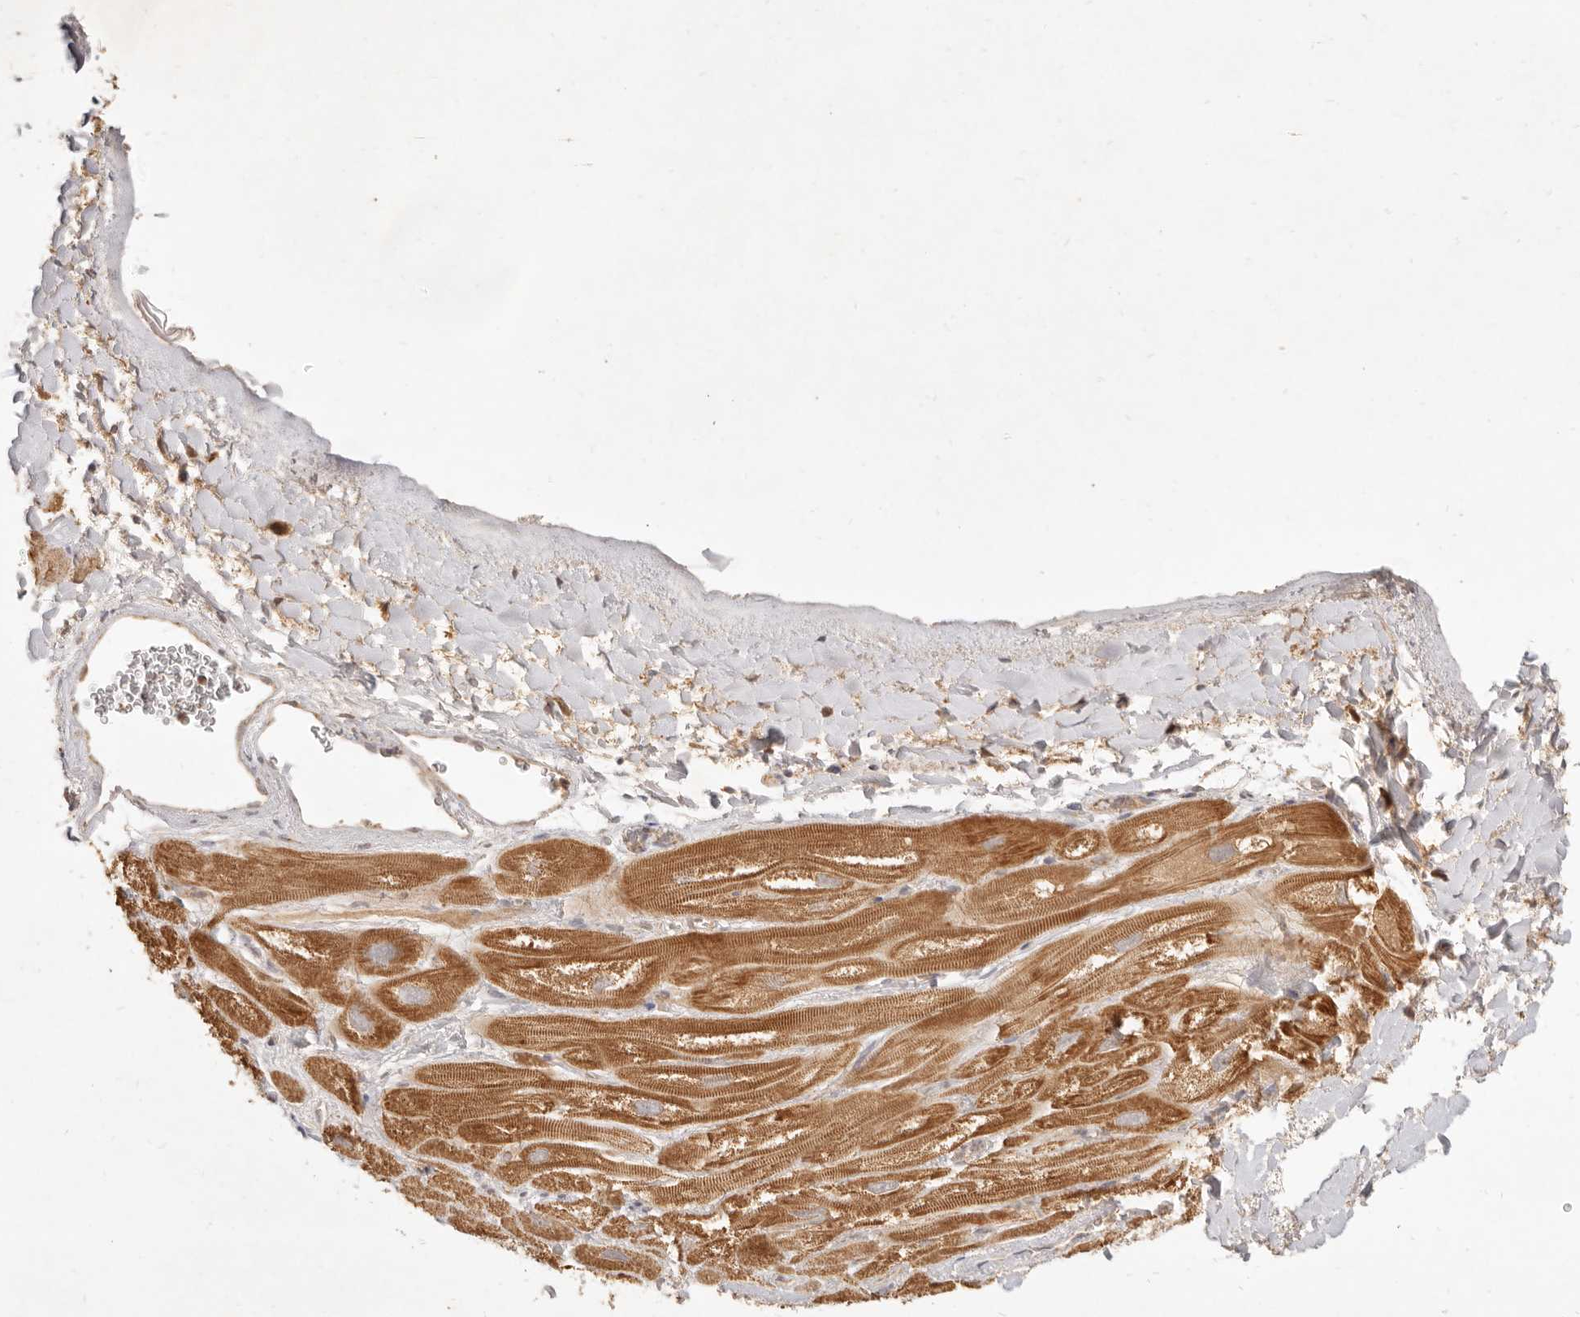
{"staining": {"intensity": "moderate", "quantity": ">75%", "location": "cytoplasmic/membranous"}, "tissue": "heart muscle", "cell_type": "Cardiomyocytes", "image_type": "normal", "snomed": [{"axis": "morphology", "description": "Normal tissue, NOS"}, {"axis": "topography", "description": "Heart"}], "caption": "Immunohistochemical staining of normal heart muscle demonstrates moderate cytoplasmic/membranous protein expression in approximately >75% of cardiomyocytes. (Brightfield microscopy of DAB IHC at high magnification).", "gene": "CPLANE2", "patient": {"sex": "male", "age": 49}}